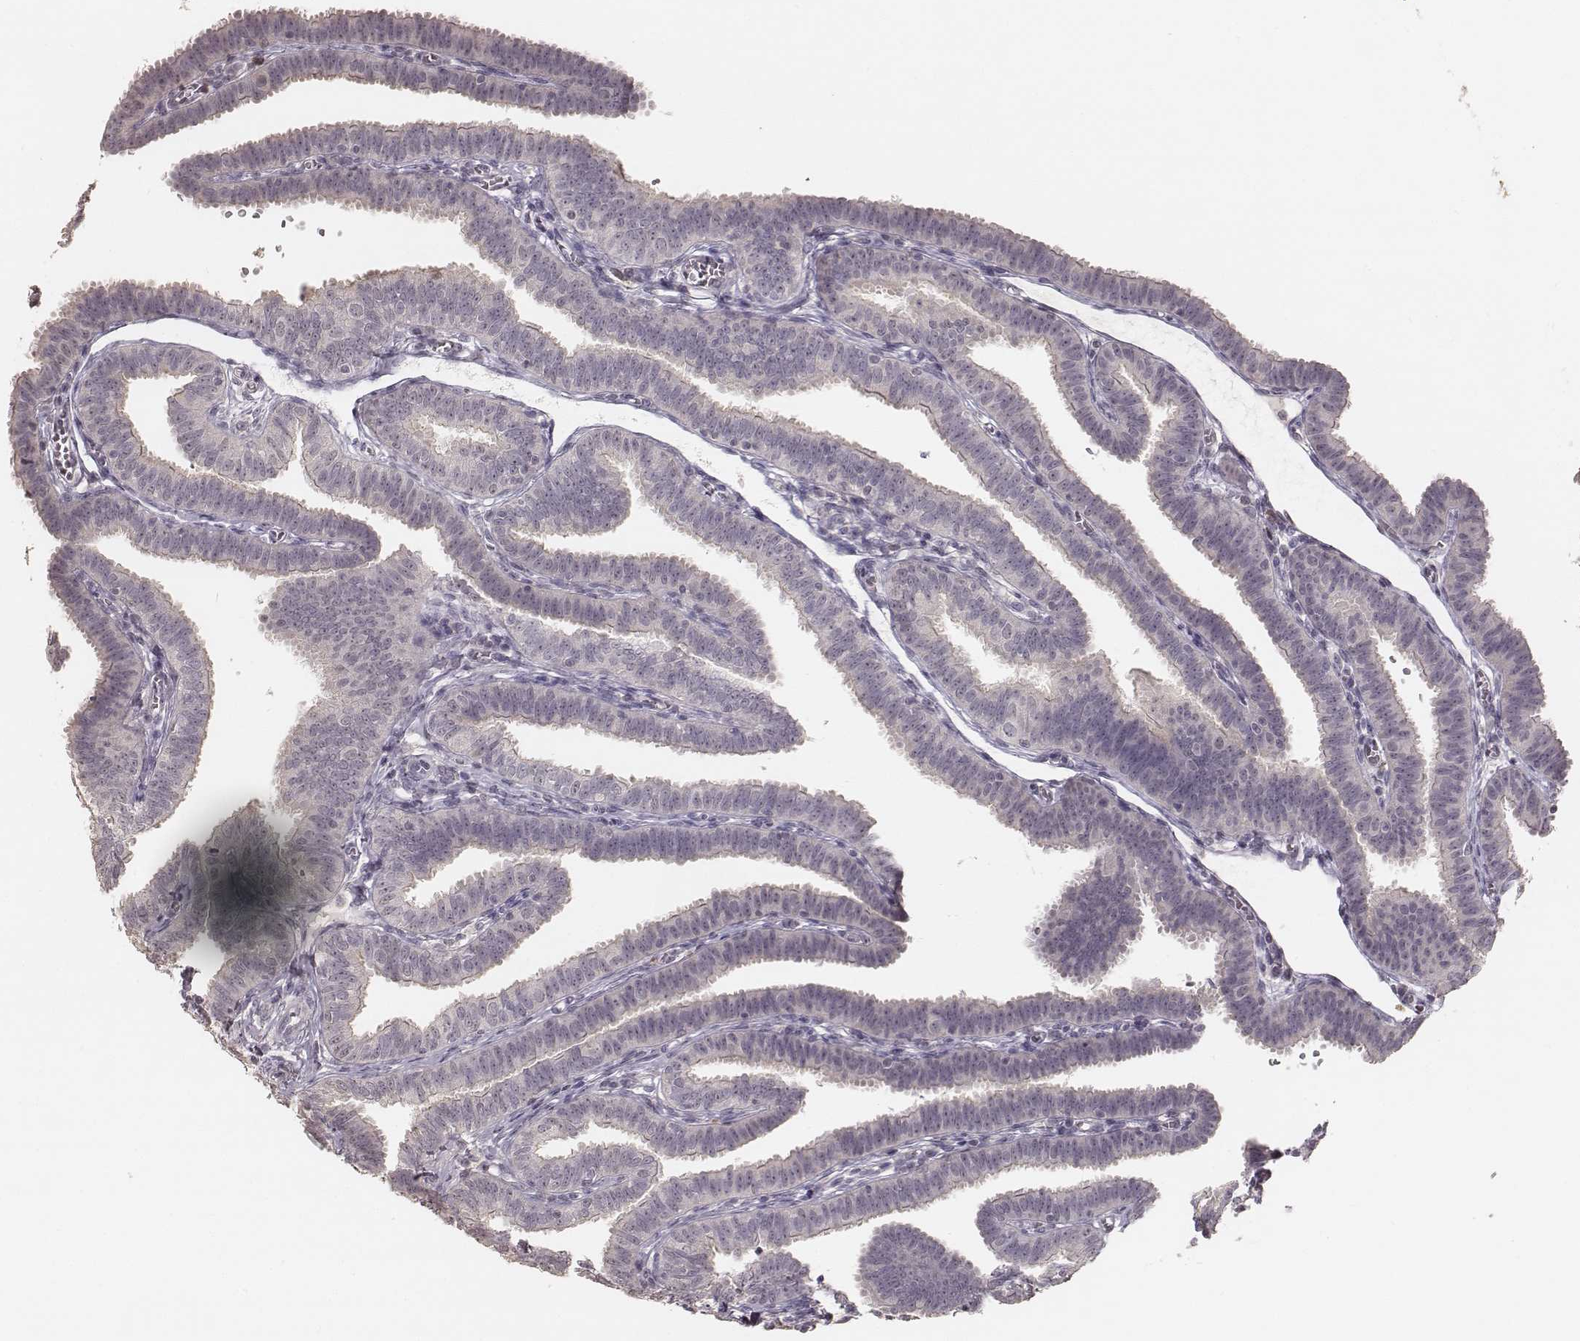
{"staining": {"intensity": "negative", "quantity": "none", "location": "none"}, "tissue": "fallopian tube", "cell_type": "Glandular cells", "image_type": "normal", "snomed": [{"axis": "morphology", "description": "Normal tissue, NOS"}, {"axis": "topography", "description": "Fallopian tube"}], "caption": "DAB immunohistochemical staining of normal human fallopian tube displays no significant expression in glandular cells.", "gene": "LY6K", "patient": {"sex": "female", "age": 25}}